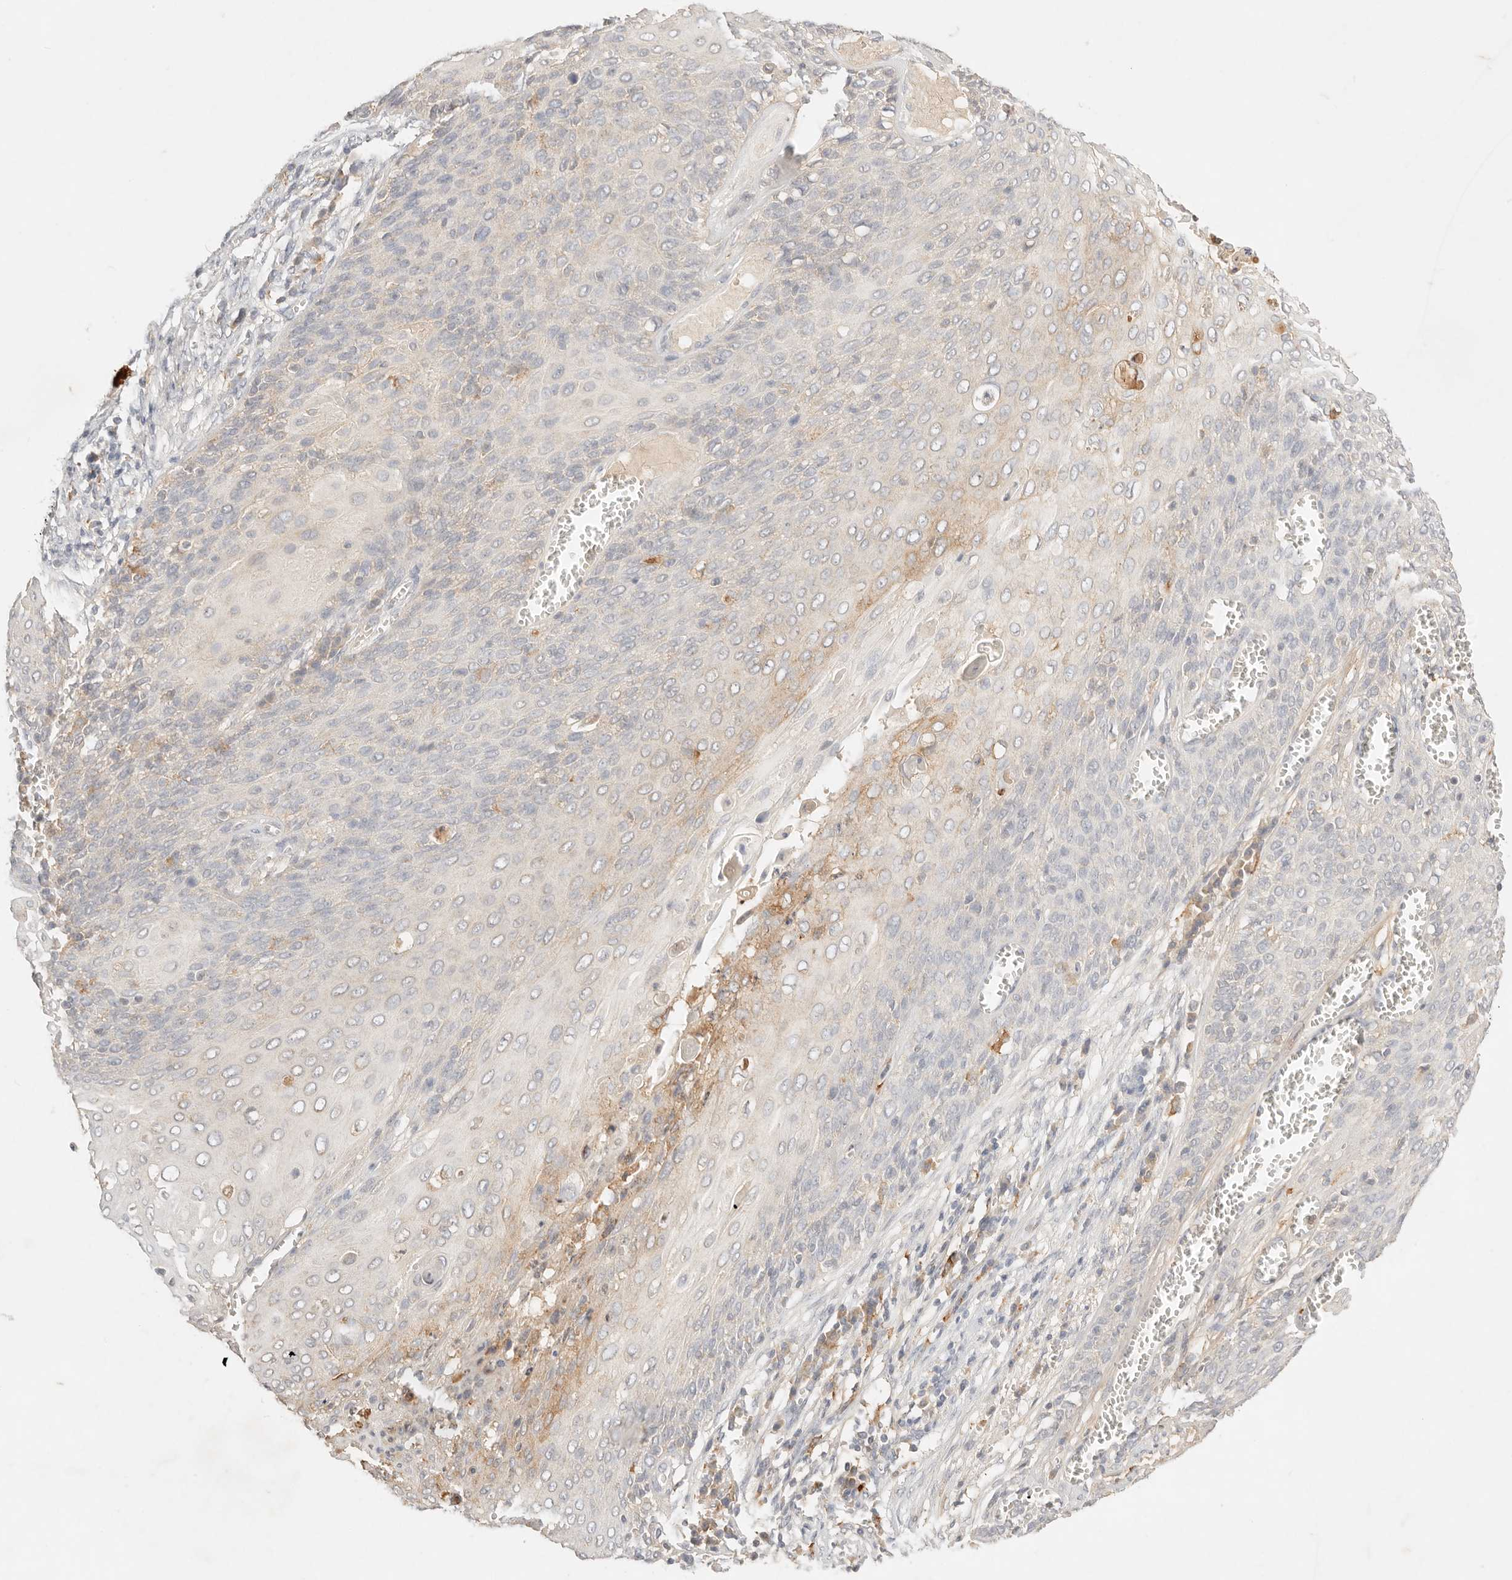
{"staining": {"intensity": "weak", "quantity": "25%-75%", "location": "cytoplasmic/membranous"}, "tissue": "cervical cancer", "cell_type": "Tumor cells", "image_type": "cancer", "snomed": [{"axis": "morphology", "description": "Squamous cell carcinoma, NOS"}, {"axis": "topography", "description": "Cervix"}], "caption": "Human squamous cell carcinoma (cervical) stained with a brown dye displays weak cytoplasmic/membranous positive positivity in about 25%-75% of tumor cells.", "gene": "HK2", "patient": {"sex": "female", "age": 39}}